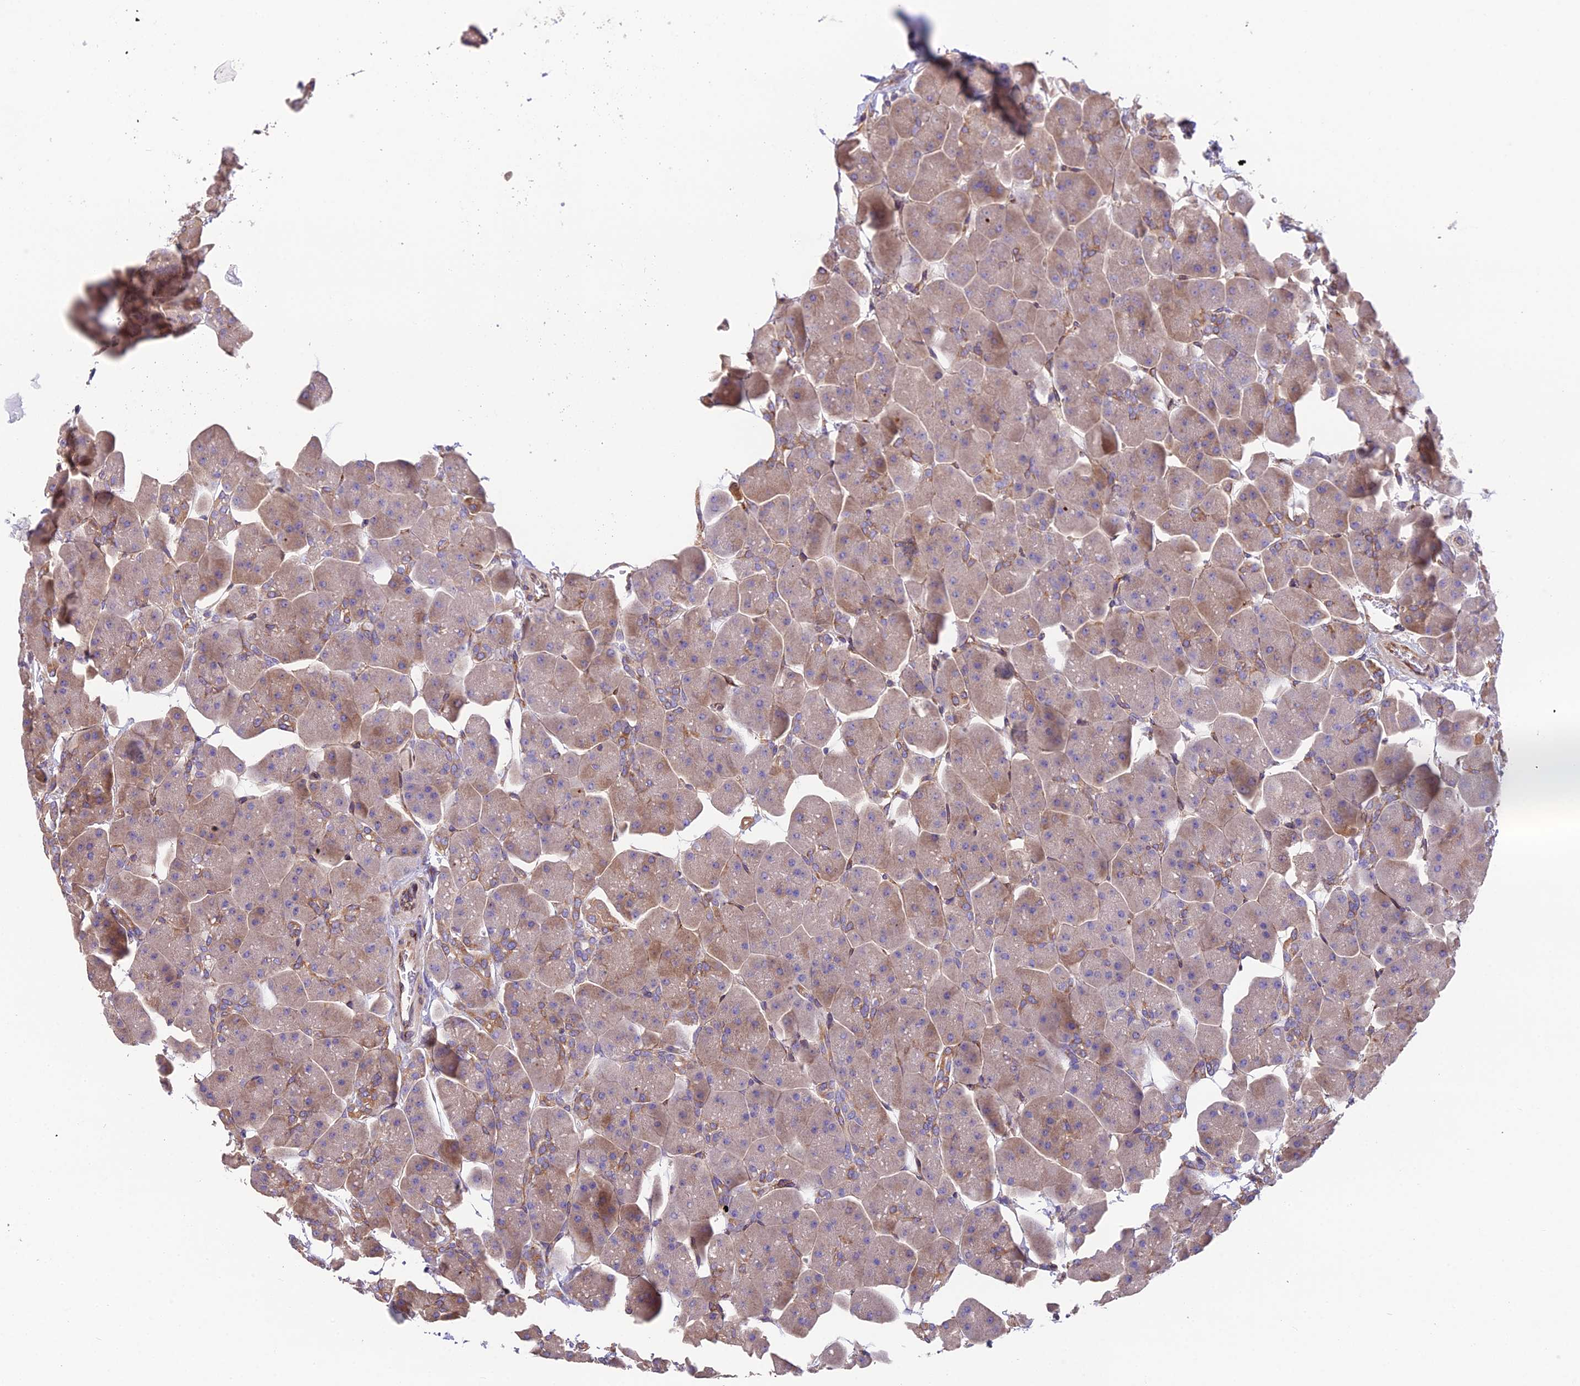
{"staining": {"intensity": "moderate", "quantity": ">75%", "location": "cytoplasmic/membranous"}, "tissue": "pancreas", "cell_type": "Exocrine glandular cells", "image_type": "normal", "snomed": [{"axis": "morphology", "description": "Normal tissue, NOS"}, {"axis": "topography", "description": "Pancreas"}], "caption": "Immunohistochemical staining of unremarkable pancreas shows medium levels of moderate cytoplasmic/membranous positivity in approximately >75% of exocrine glandular cells. (DAB IHC with brightfield microscopy, high magnification).", "gene": "BLOC1S4", "patient": {"sex": "male", "age": 66}}